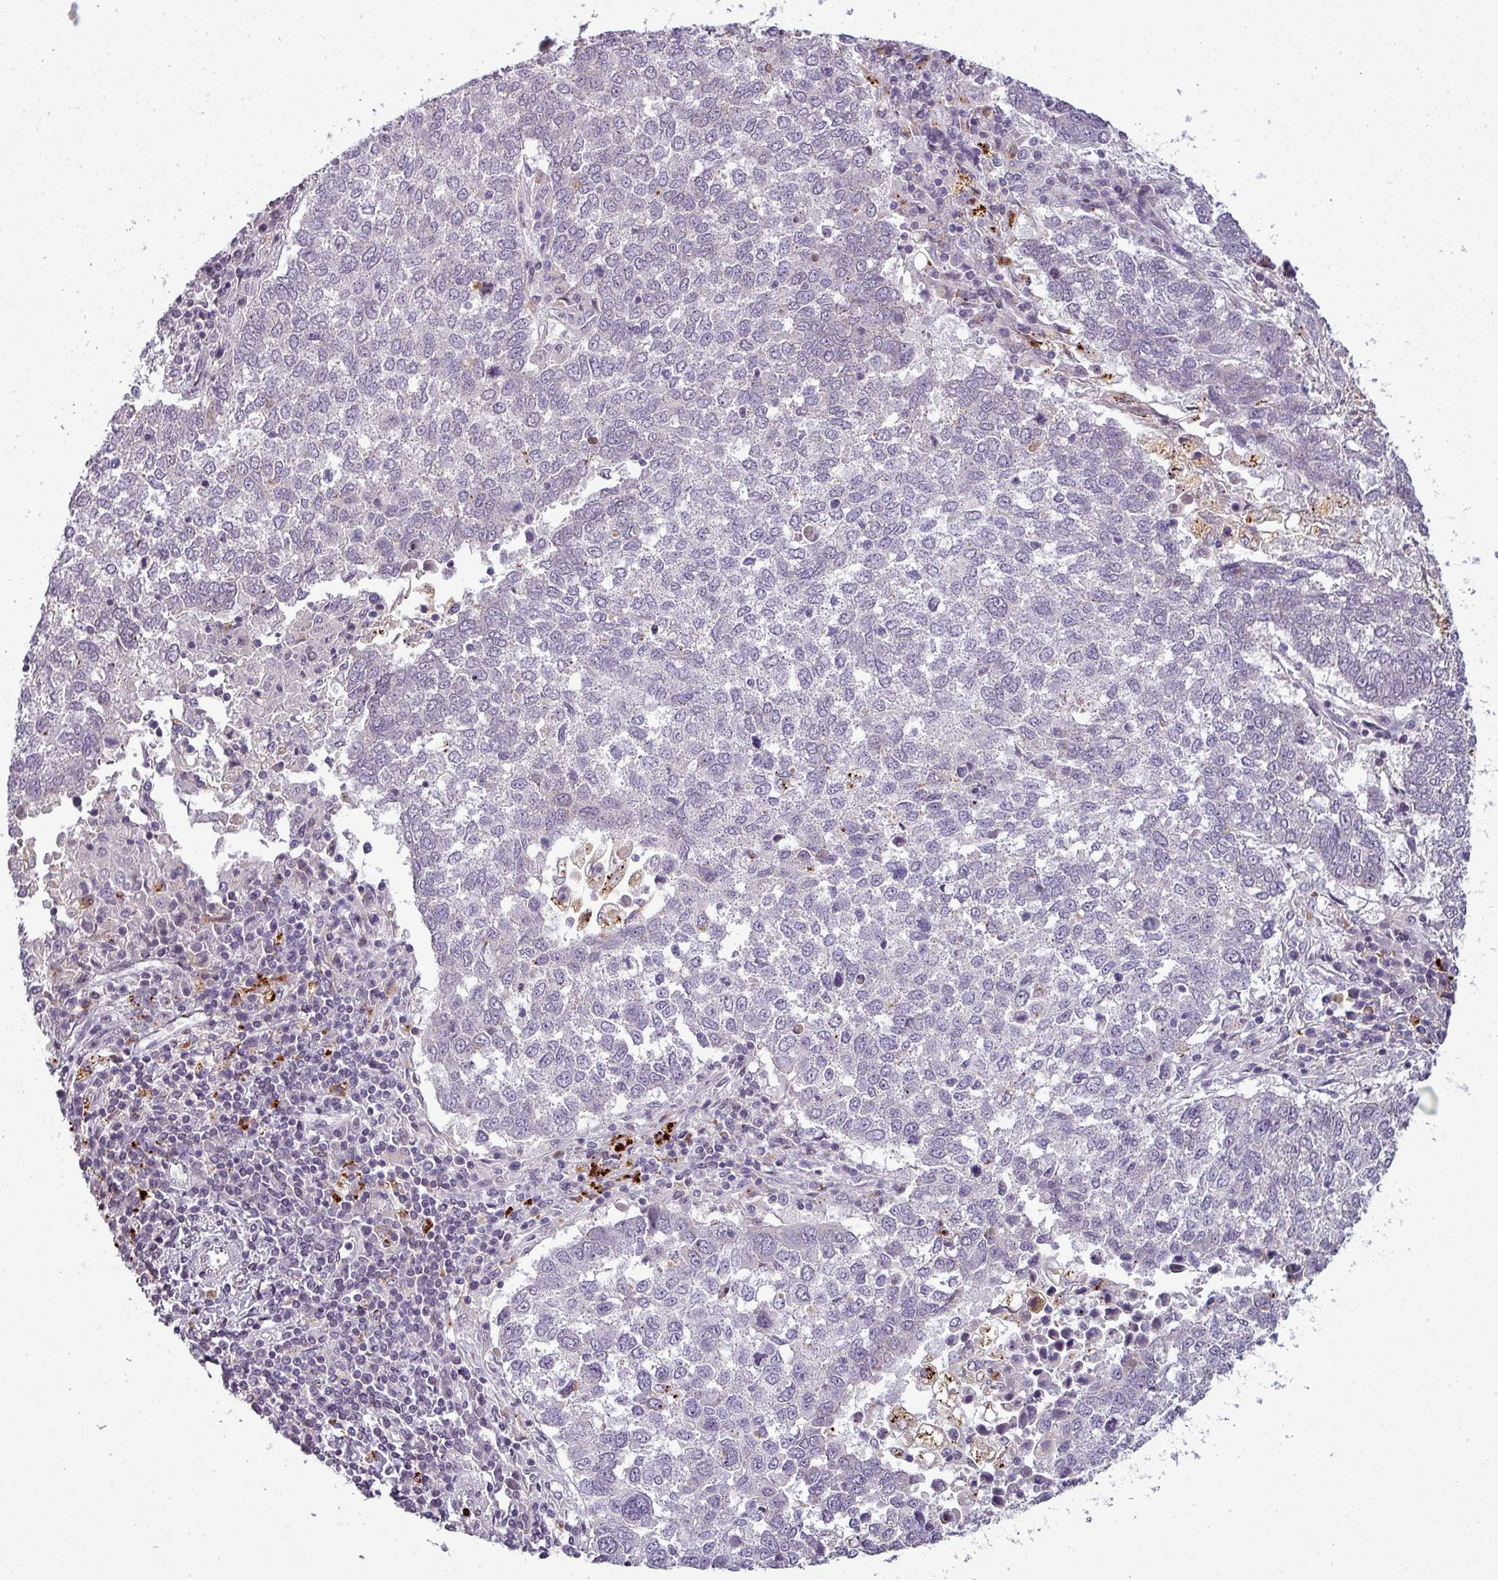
{"staining": {"intensity": "negative", "quantity": "none", "location": "none"}, "tissue": "lung cancer", "cell_type": "Tumor cells", "image_type": "cancer", "snomed": [{"axis": "morphology", "description": "Squamous cell carcinoma, NOS"}, {"axis": "topography", "description": "Lung"}], "caption": "Tumor cells show no significant protein positivity in lung cancer (squamous cell carcinoma). (Immunohistochemistry (ihc), brightfield microscopy, high magnification).", "gene": "TMEFF1", "patient": {"sex": "male", "age": 73}}